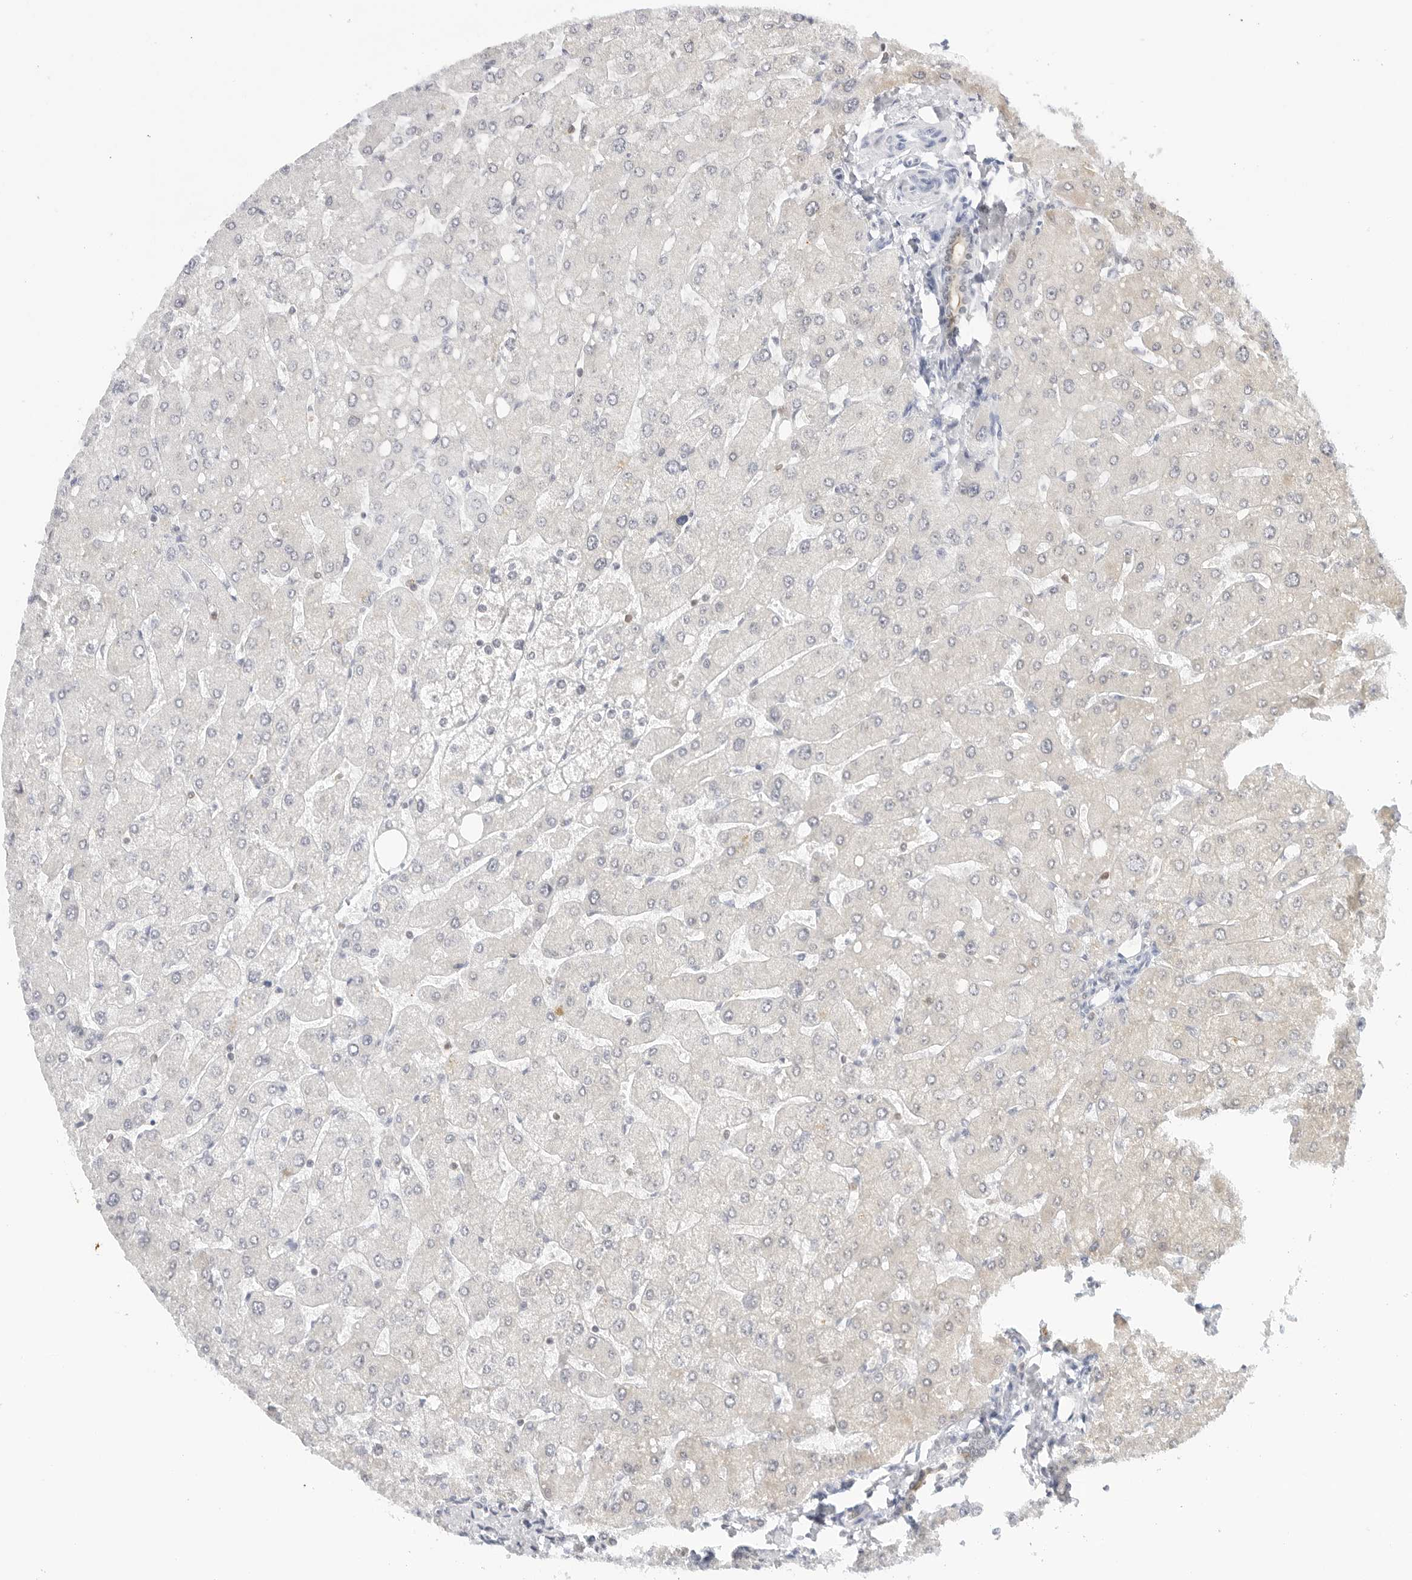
{"staining": {"intensity": "moderate", "quantity": "25%-75%", "location": "cytoplasmic/membranous"}, "tissue": "liver", "cell_type": "Cholangiocytes", "image_type": "normal", "snomed": [{"axis": "morphology", "description": "Normal tissue, NOS"}, {"axis": "topography", "description": "Liver"}], "caption": "Immunohistochemistry (DAB) staining of benign human liver exhibits moderate cytoplasmic/membranous protein expression in approximately 25%-75% of cholangiocytes.", "gene": "SLC9A3R1", "patient": {"sex": "male", "age": 55}}